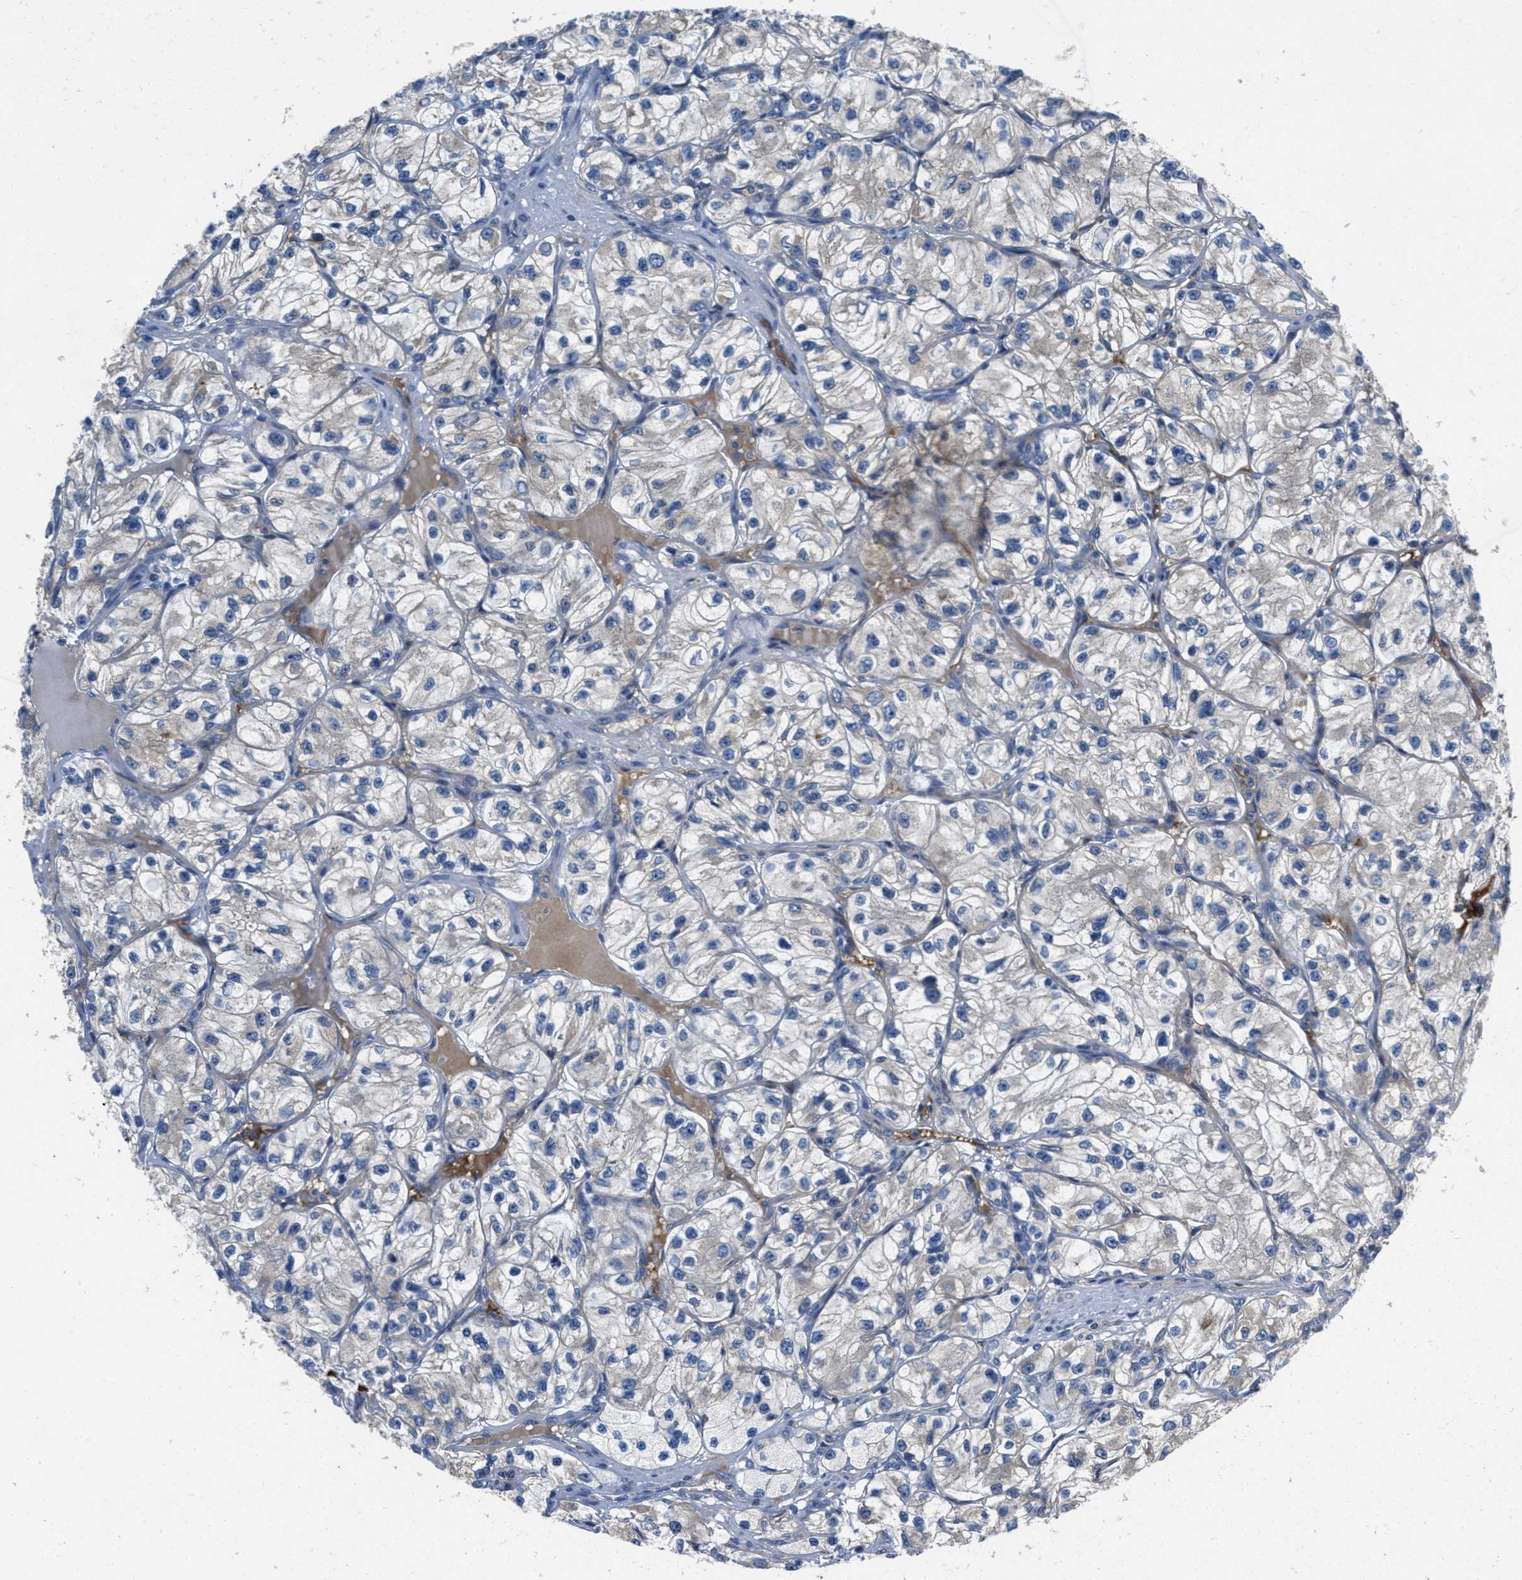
{"staining": {"intensity": "moderate", "quantity": "25%-75%", "location": "cytoplasmic/membranous"}, "tissue": "renal cancer", "cell_type": "Tumor cells", "image_type": "cancer", "snomed": [{"axis": "morphology", "description": "Adenocarcinoma, NOS"}, {"axis": "topography", "description": "Kidney"}], "caption": "Immunohistochemistry (IHC) of renal cancer (adenocarcinoma) shows medium levels of moderate cytoplasmic/membranous expression in approximately 25%-75% of tumor cells. The staining is performed using DAB brown chromogen to label protein expression. The nuclei are counter-stained blue using hematoxylin.", "gene": "GALK1", "patient": {"sex": "female", "age": 57}}